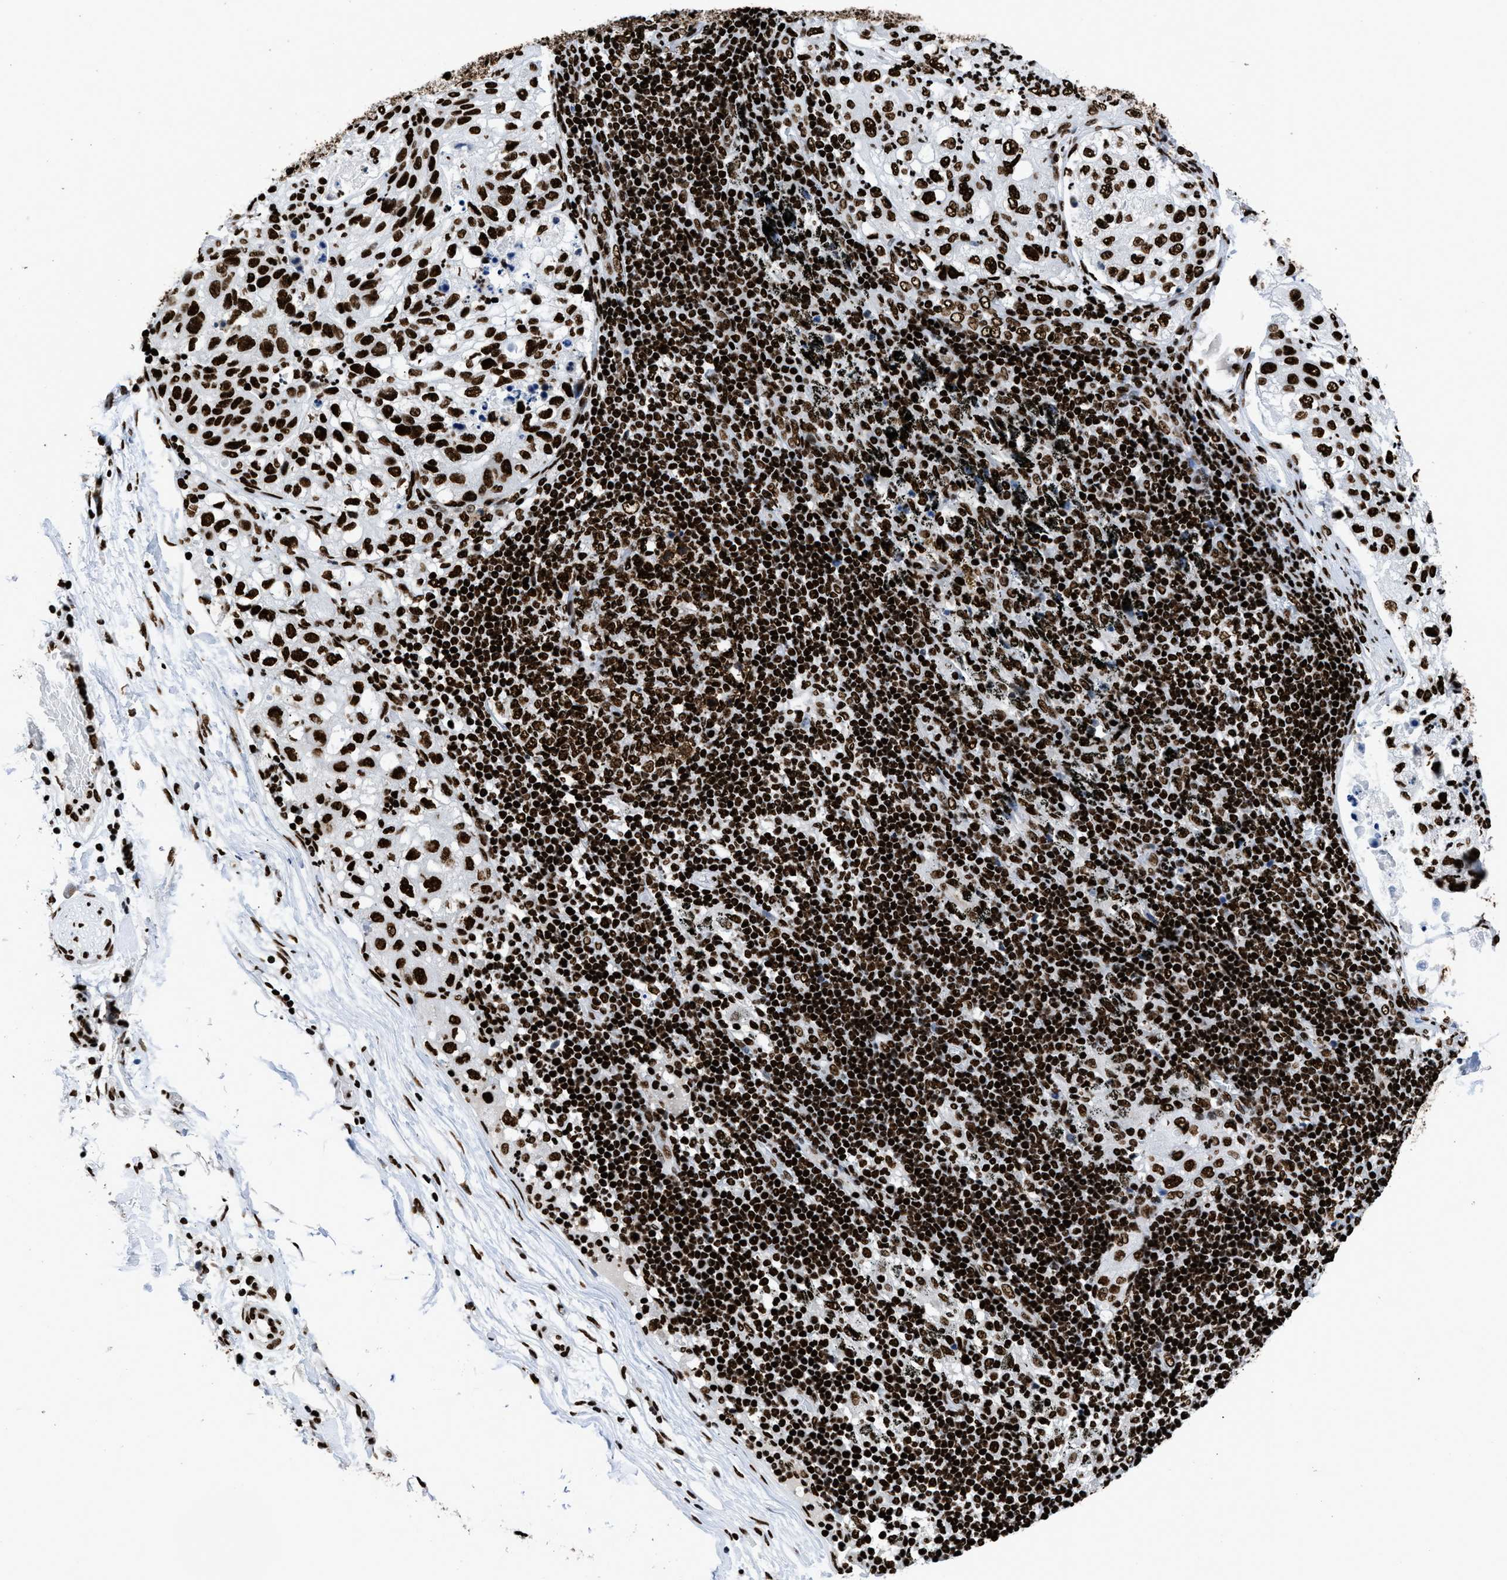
{"staining": {"intensity": "strong", "quantity": ">75%", "location": "nuclear"}, "tissue": "lung cancer", "cell_type": "Tumor cells", "image_type": "cancer", "snomed": [{"axis": "morphology", "description": "Inflammation, NOS"}, {"axis": "morphology", "description": "Squamous cell carcinoma, NOS"}, {"axis": "topography", "description": "Lymph node"}, {"axis": "topography", "description": "Soft tissue"}, {"axis": "topography", "description": "Lung"}], "caption": "Squamous cell carcinoma (lung) tissue exhibits strong nuclear expression in approximately >75% of tumor cells The staining was performed using DAB (3,3'-diaminobenzidine), with brown indicating positive protein expression. Nuclei are stained blue with hematoxylin.", "gene": "HNRNPM", "patient": {"sex": "male", "age": 66}}